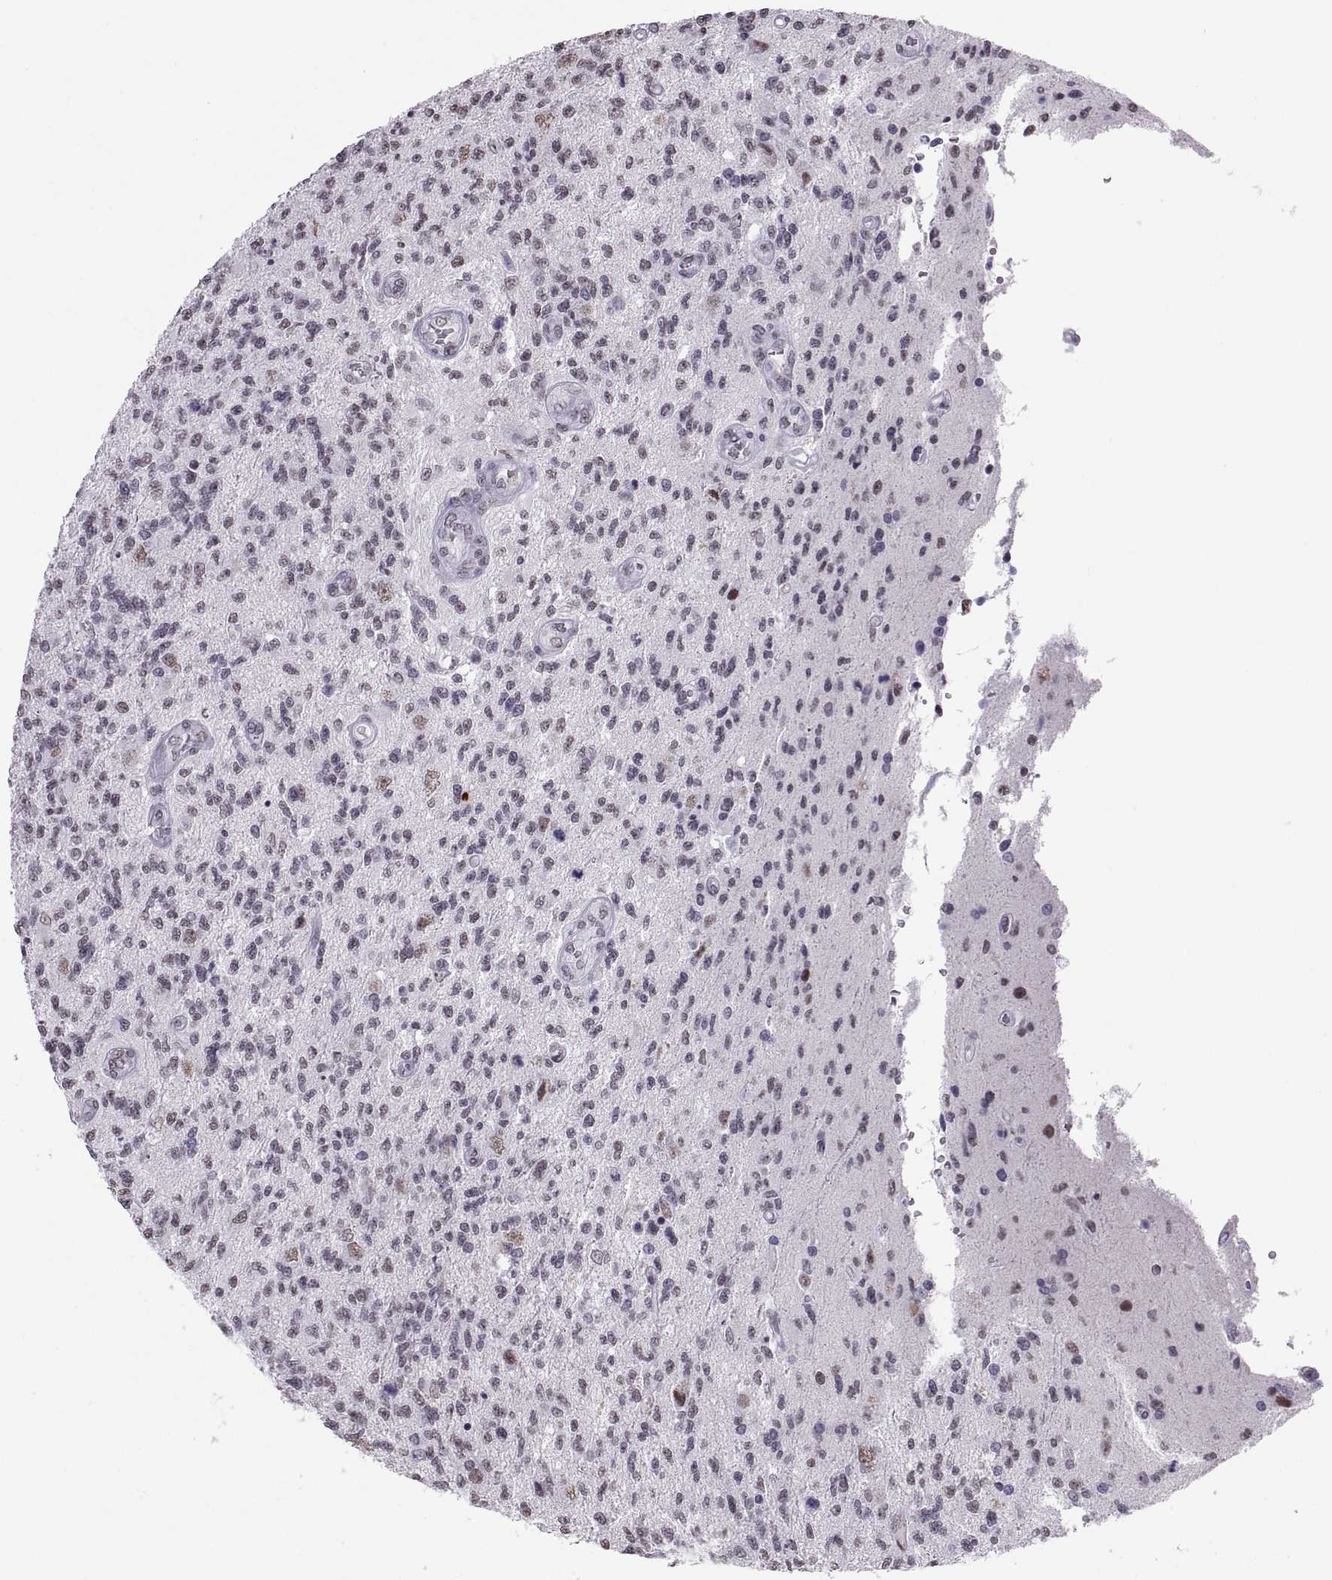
{"staining": {"intensity": "negative", "quantity": "none", "location": "none"}, "tissue": "glioma", "cell_type": "Tumor cells", "image_type": "cancer", "snomed": [{"axis": "morphology", "description": "Glioma, malignant, High grade"}, {"axis": "topography", "description": "Brain"}], "caption": "Immunohistochemistry histopathology image of human malignant glioma (high-grade) stained for a protein (brown), which reveals no expression in tumor cells.", "gene": "CARTPT", "patient": {"sex": "male", "age": 56}}